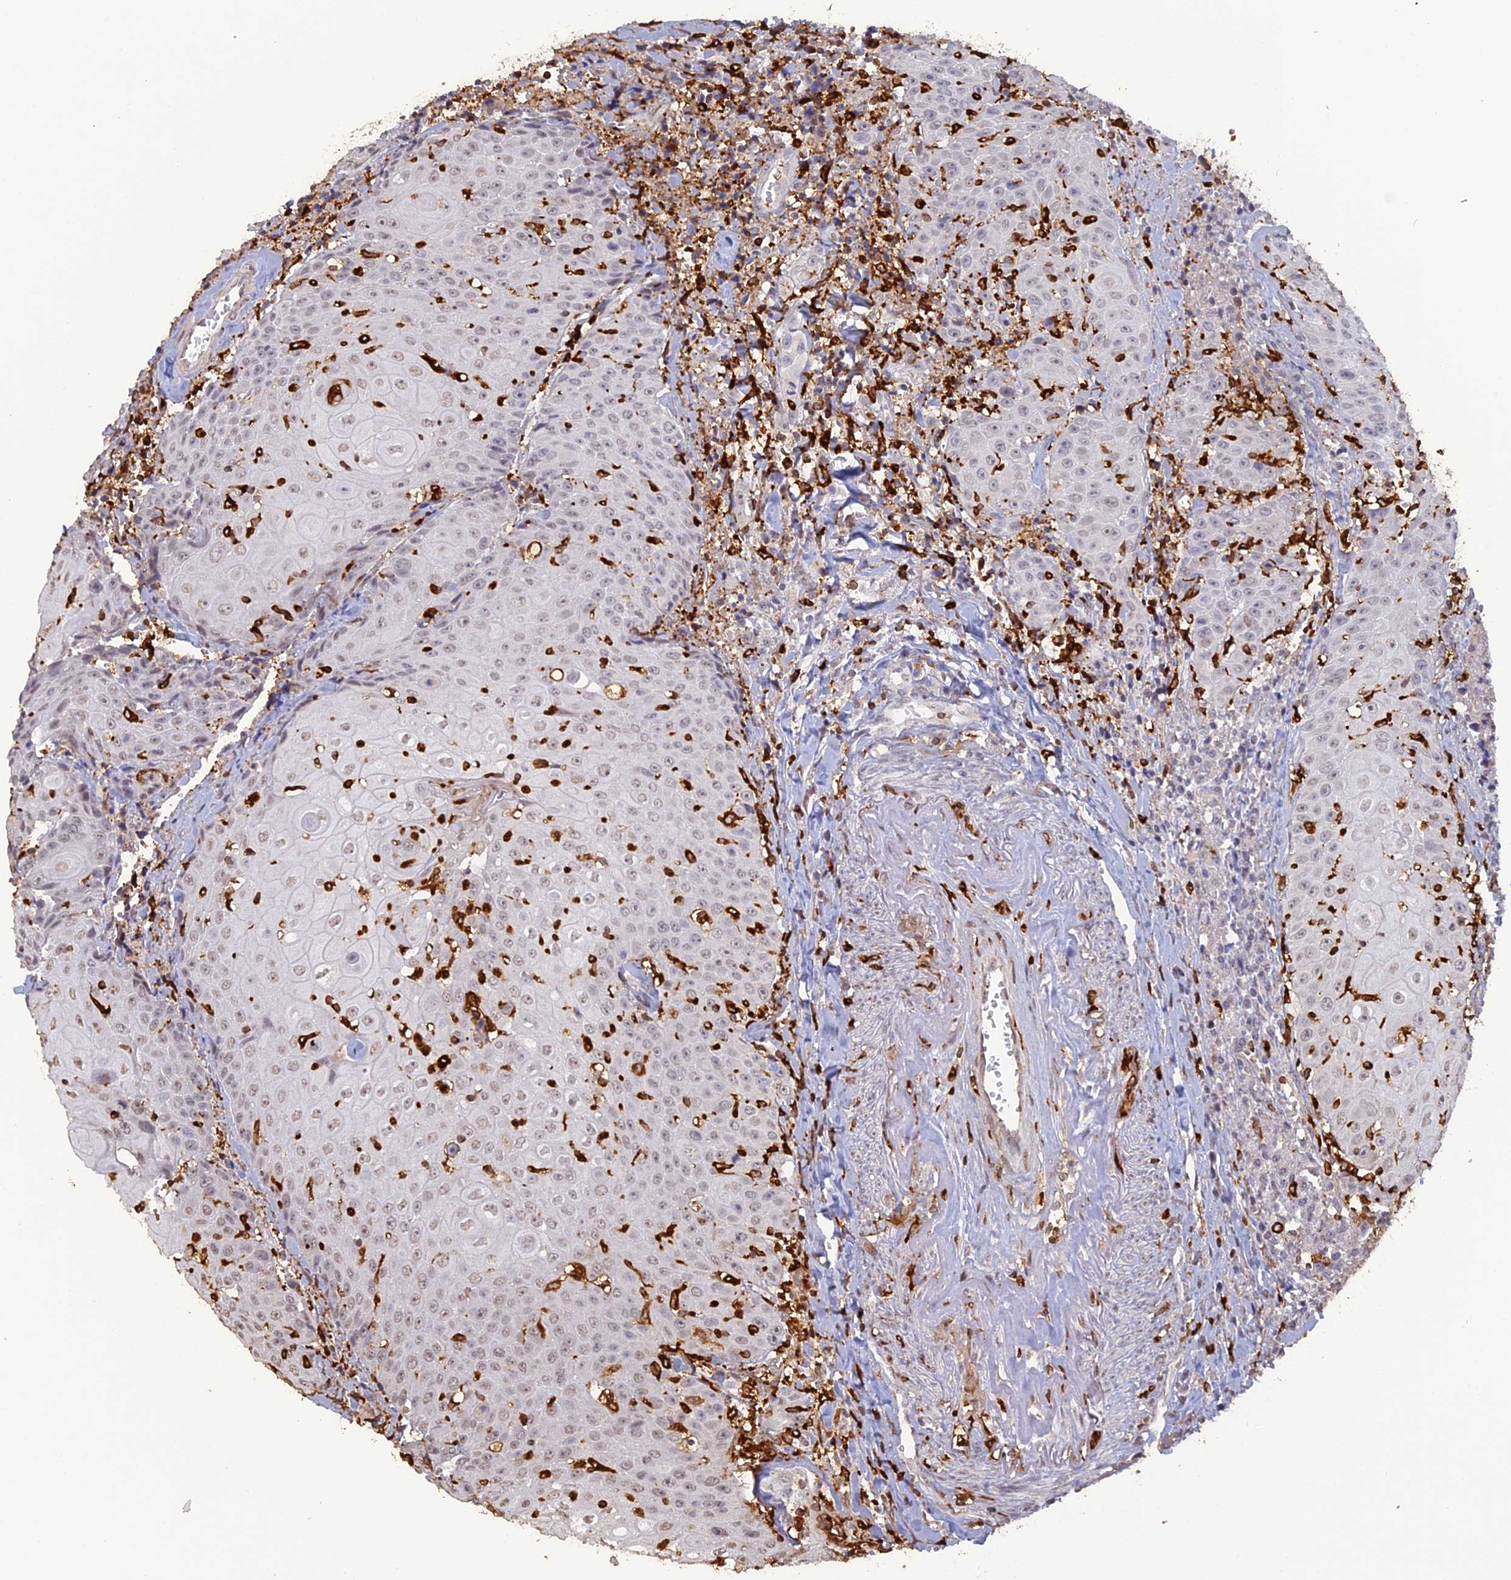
{"staining": {"intensity": "weak", "quantity": "<25%", "location": "nuclear"}, "tissue": "head and neck cancer", "cell_type": "Tumor cells", "image_type": "cancer", "snomed": [{"axis": "morphology", "description": "Squamous cell carcinoma, NOS"}, {"axis": "topography", "description": "Oral tissue"}, {"axis": "topography", "description": "Head-Neck"}], "caption": "IHC photomicrograph of human head and neck cancer (squamous cell carcinoma) stained for a protein (brown), which shows no positivity in tumor cells.", "gene": "APOBR", "patient": {"sex": "female", "age": 82}}